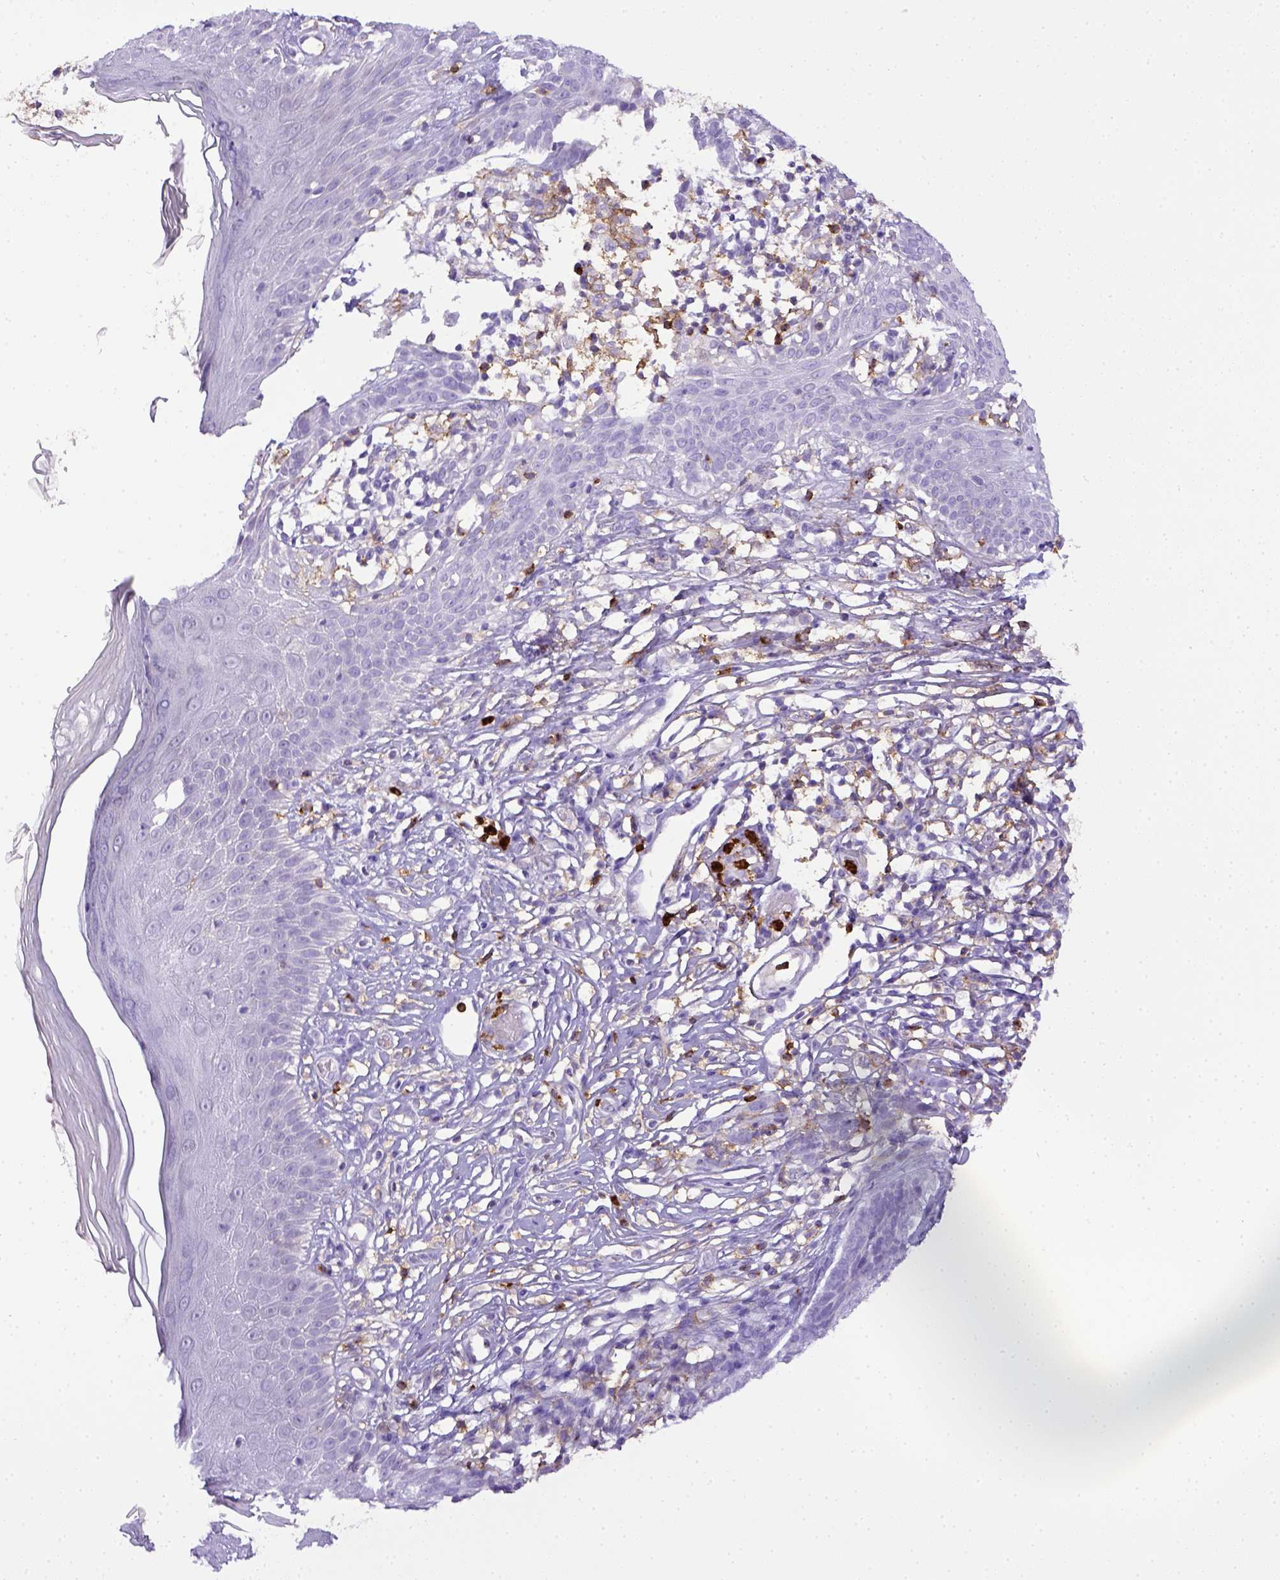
{"staining": {"intensity": "negative", "quantity": "none", "location": "none"}, "tissue": "skin cancer", "cell_type": "Tumor cells", "image_type": "cancer", "snomed": [{"axis": "morphology", "description": "Basal cell carcinoma"}, {"axis": "topography", "description": "Skin"}], "caption": "Human skin cancer stained for a protein using immunohistochemistry (IHC) shows no positivity in tumor cells.", "gene": "ITGAM", "patient": {"sex": "male", "age": 85}}